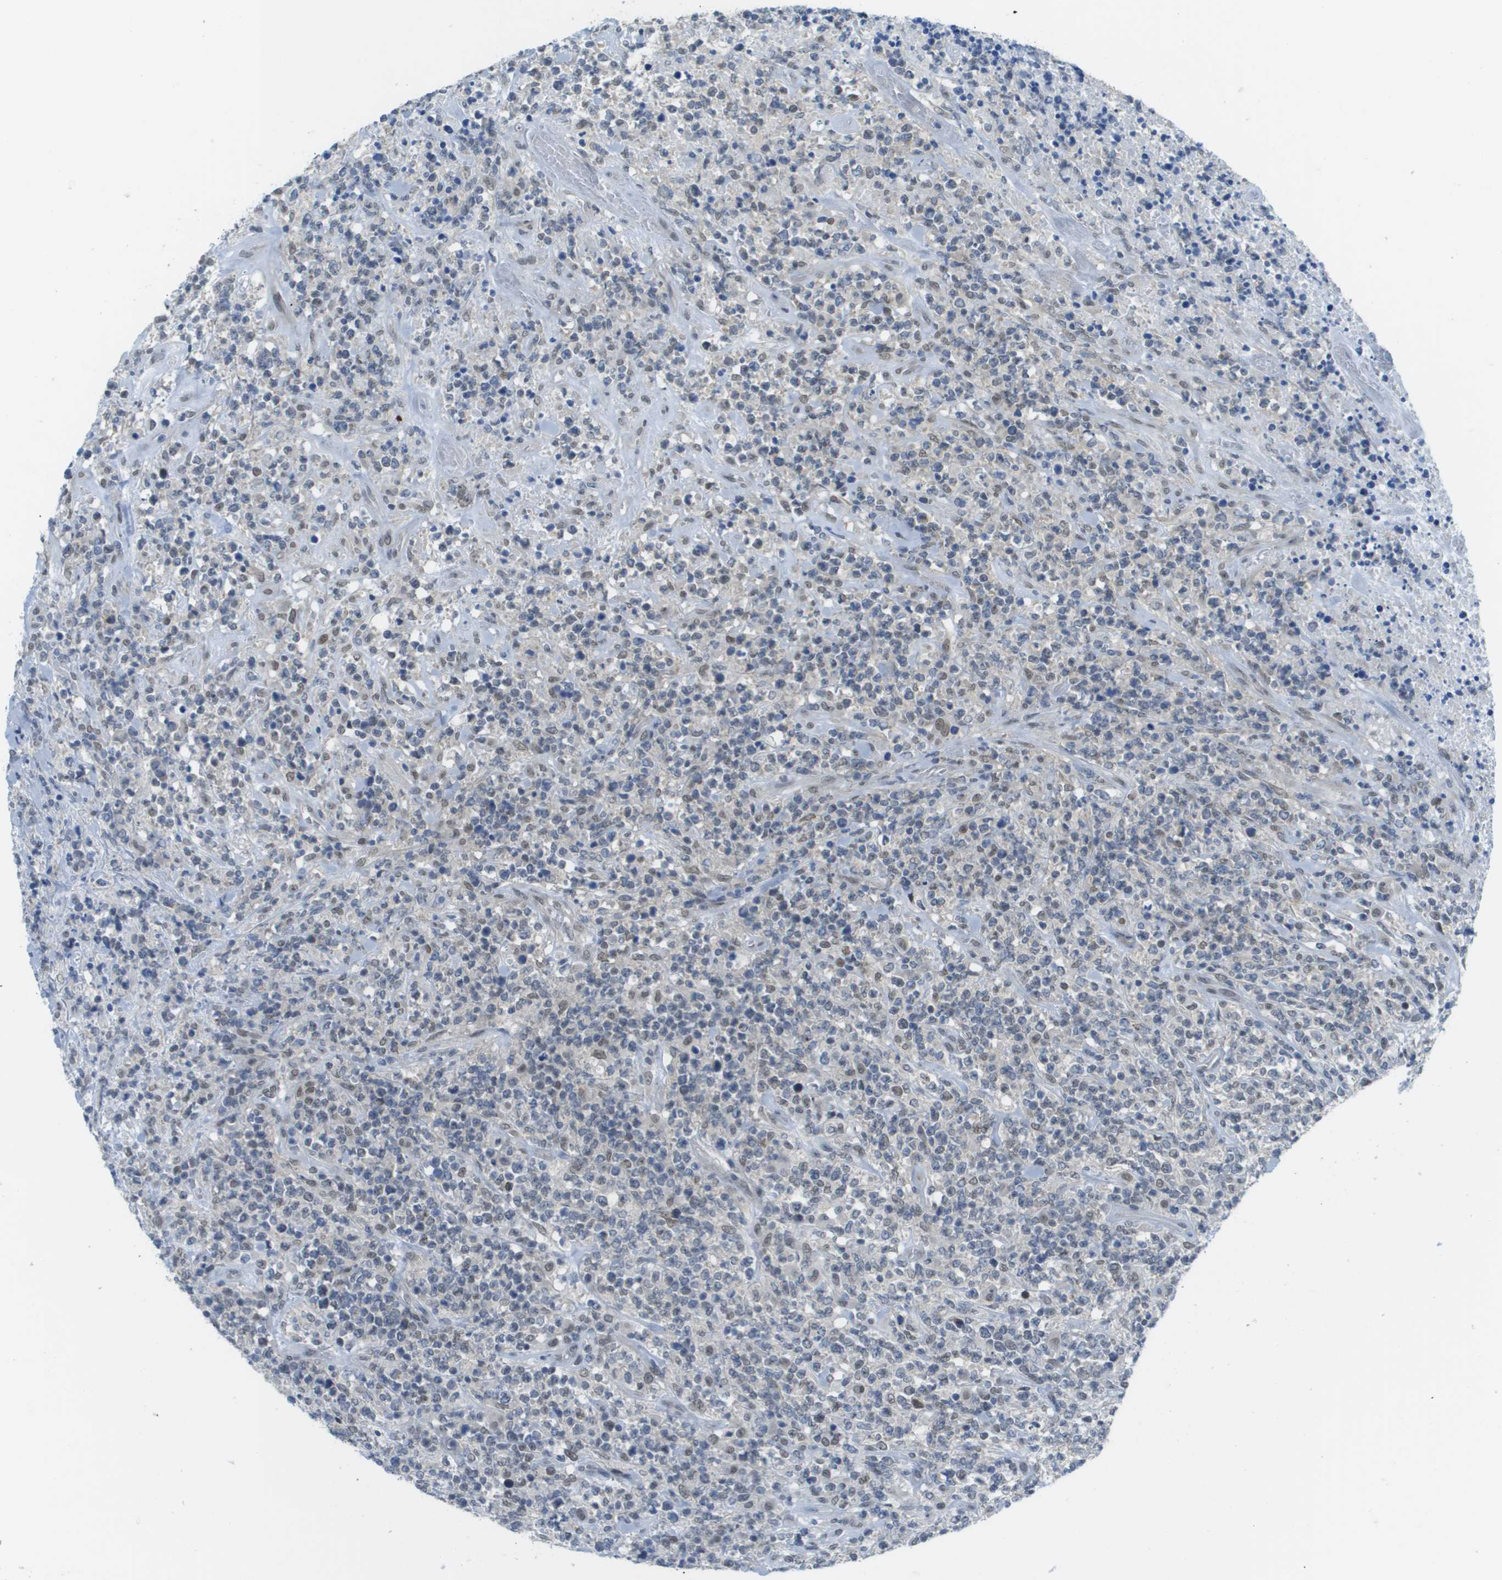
{"staining": {"intensity": "moderate", "quantity": "<25%", "location": "nuclear"}, "tissue": "lymphoma", "cell_type": "Tumor cells", "image_type": "cancer", "snomed": [{"axis": "morphology", "description": "Malignant lymphoma, non-Hodgkin's type, High grade"}, {"axis": "topography", "description": "Soft tissue"}], "caption": "A photomicrograph showing moderate nuclear expression in approximately <25% of tumor cells in malignant lymphoma, non-Hodgkin's type (high-grade), as visualized by brown immunohistochemical staining.", "gene": "ARID1B", "patient": {"sex": "male", "age": 18}}